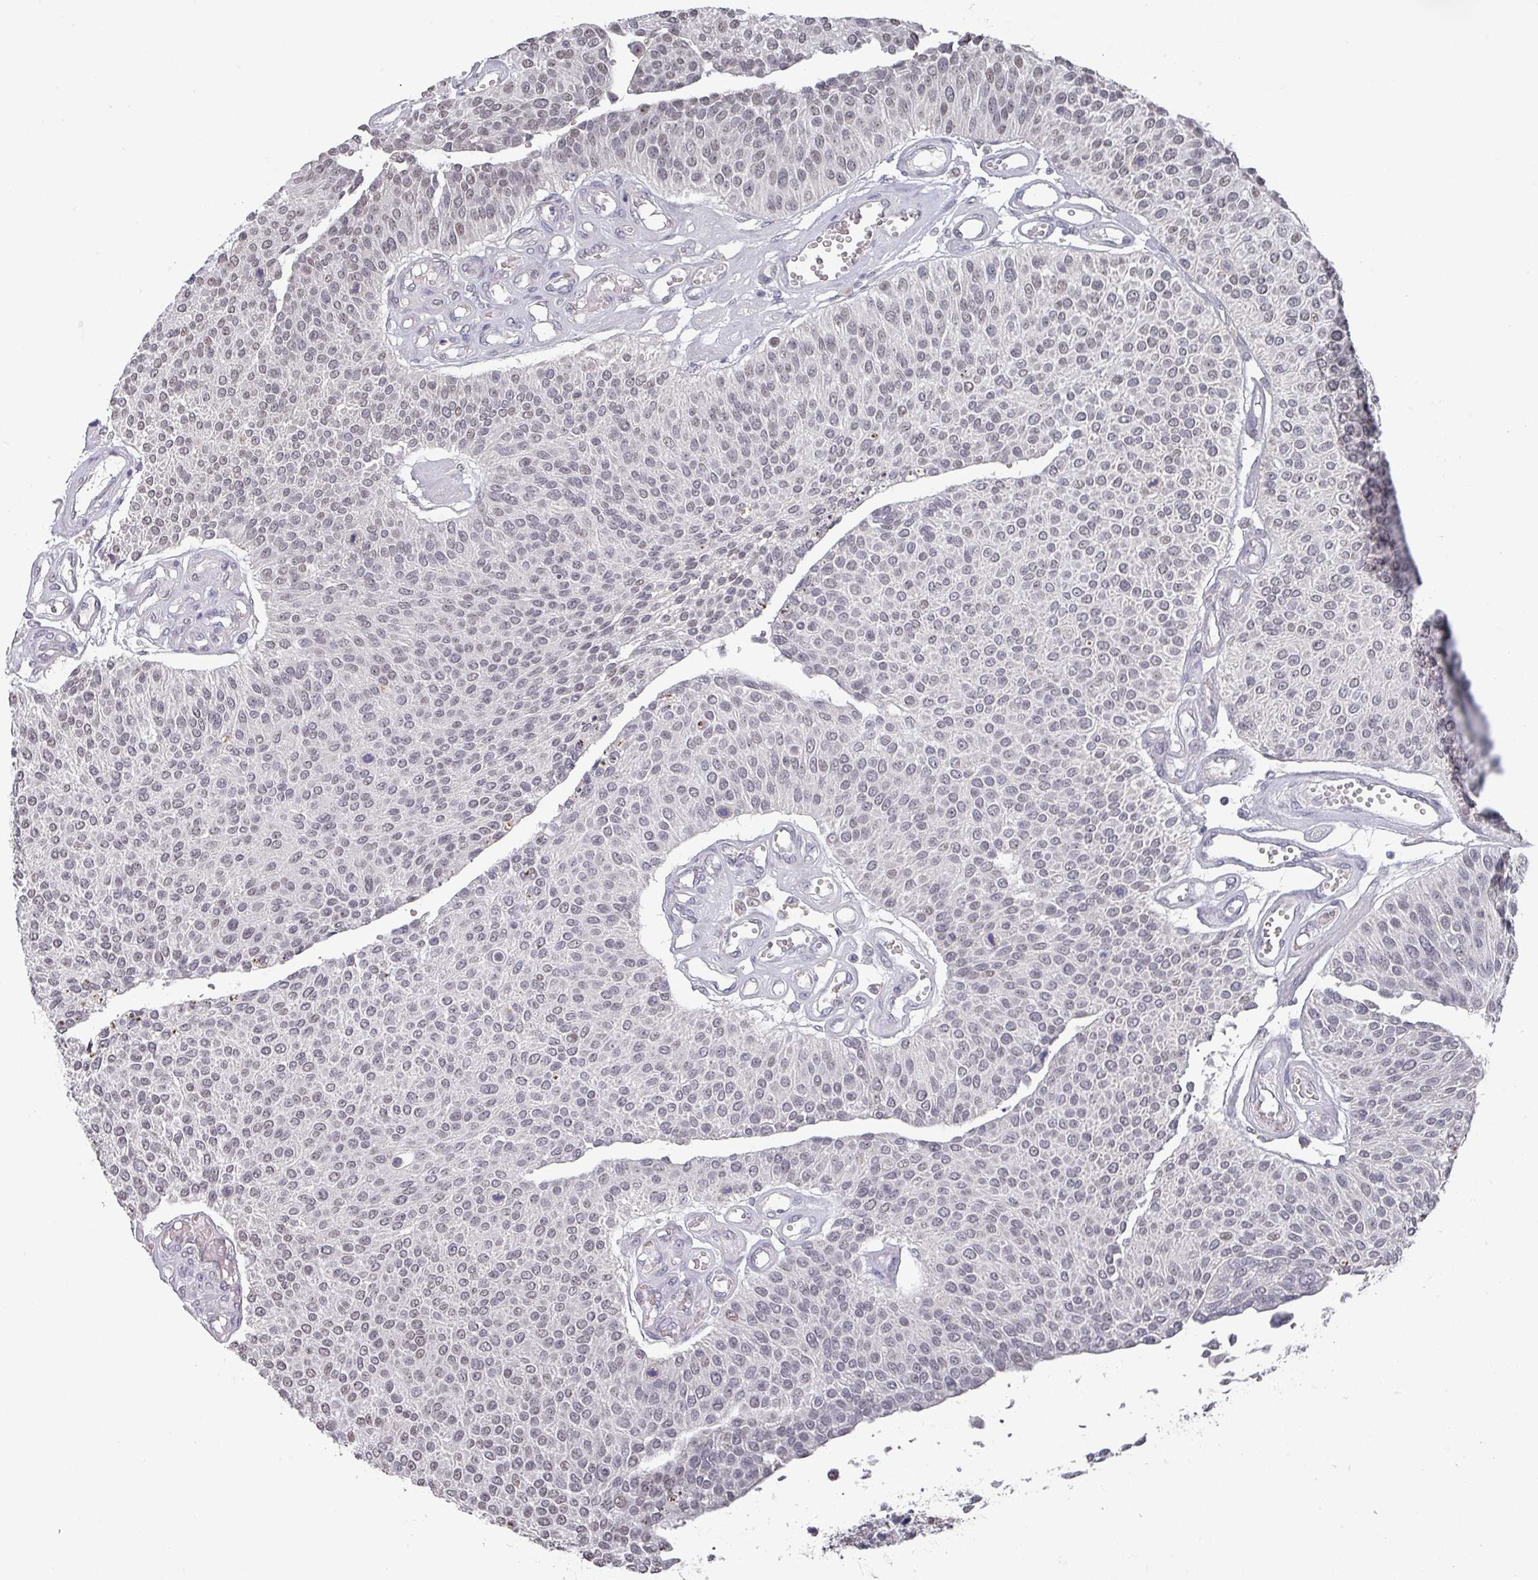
{"staining": {"intensity": "weak", "quantity": "<25%", "location": "nuclear"}, "tissue": "urothelial cancer", "cell_type": "Tumor cells", "image_type": "cancer", "snomed": [{"axis": "morphology", "description": "Urothelial carcinoma, NOS"}, {"axis": "topography", "description": "Urinary bladder"}], "caption": "An image of human urothelial cancer is negative for staining in tumor cells. (Brightfield microscopy of DAB IHC at high magnification).", "gene": "ZNF654", "patient": {"sex": "male", "age": 55}}